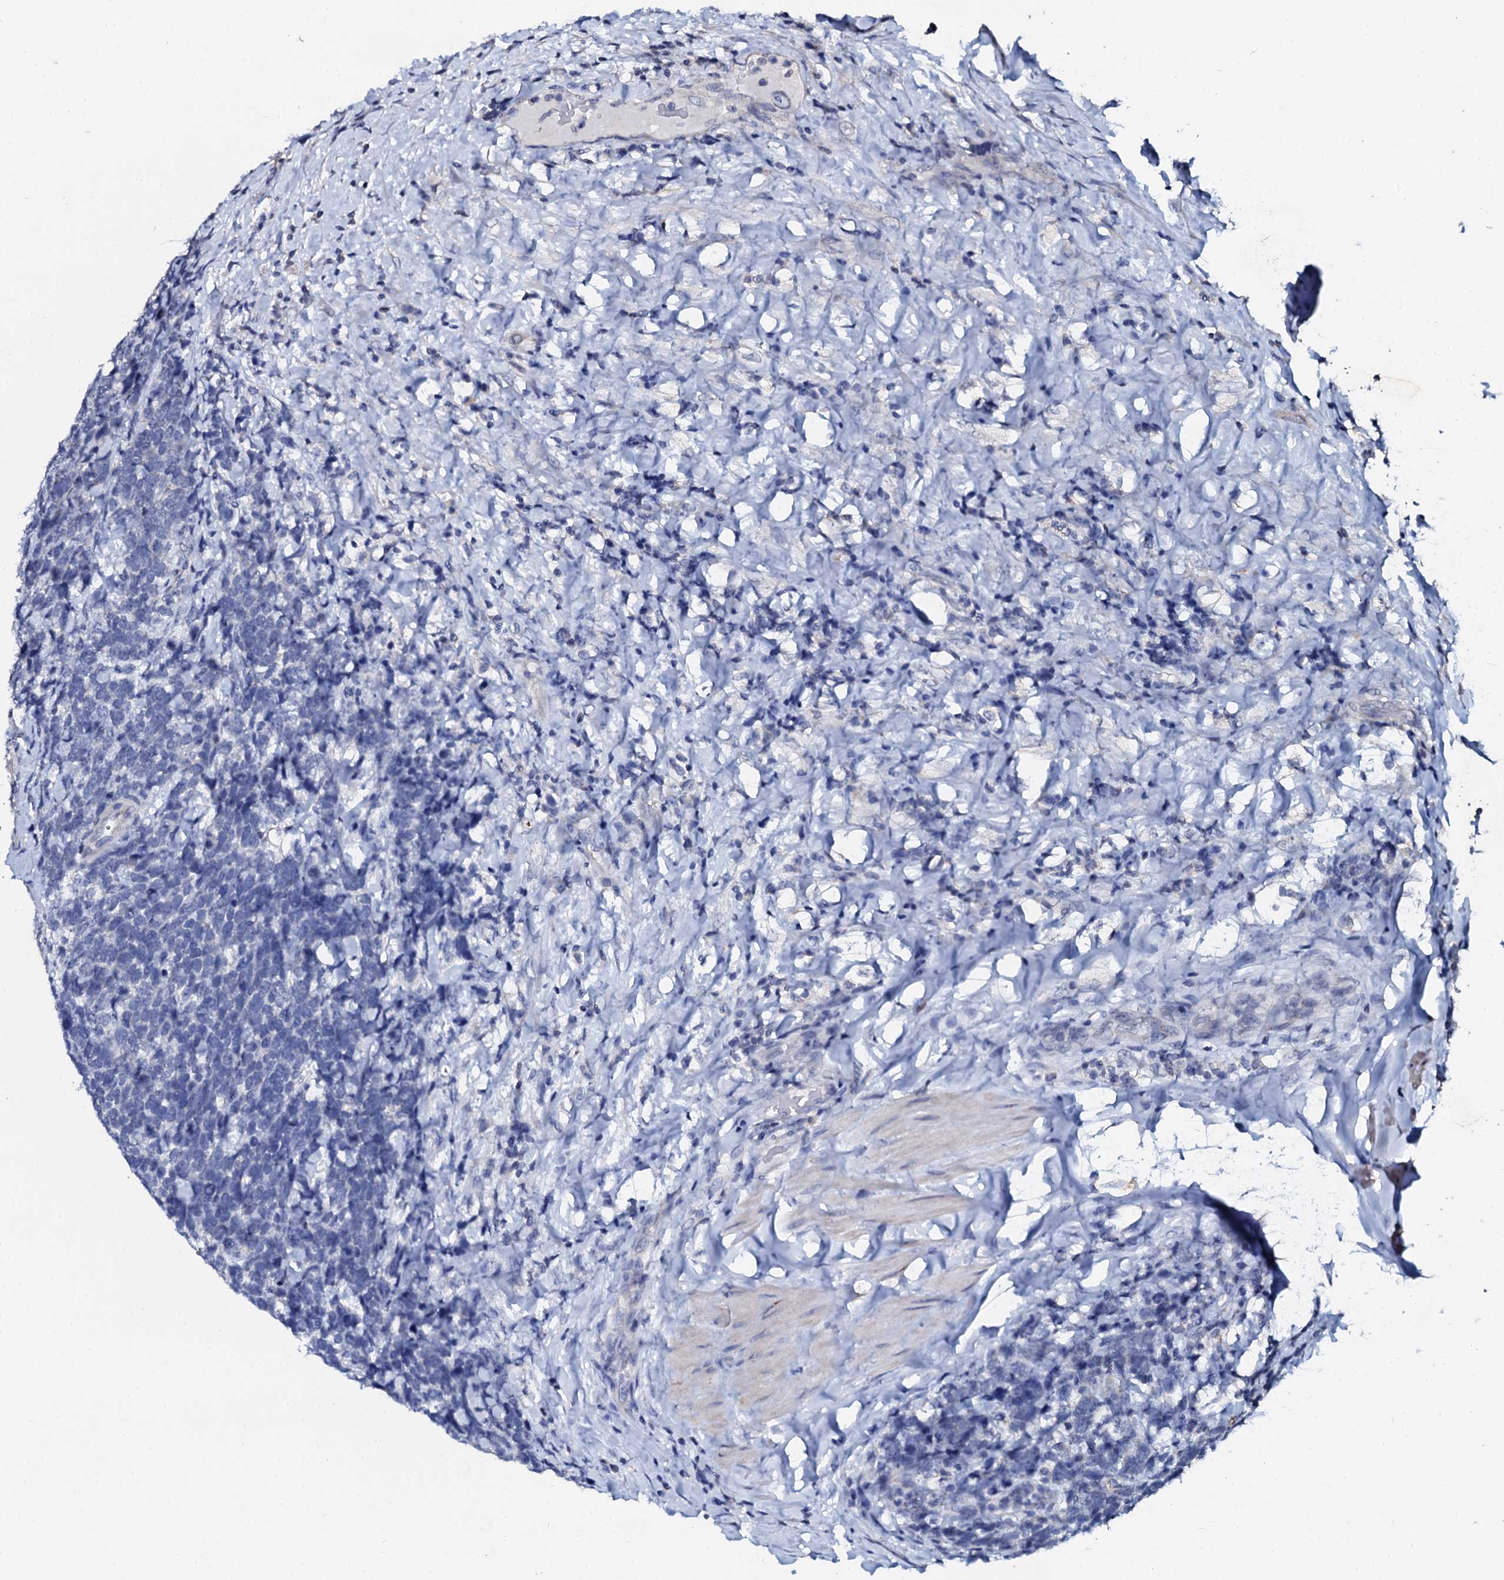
{"staining": {"intensity": "negative", "quantity": "none", "location": "none"}, "tissue": "urothelial cancer", "cell_type": "Tumor cells", "image_type": "cancer", "snomed": [{"axis": "morphology", "description": "Urothelial carcinoma, High grade"}, {"axis": "topography", "description": "Urinary bladder"}], "caption": "Tumor cells show no significant protein positivity in urothelial cancer. (DAB immunohistochemistry (IHC) visualized using brightfield microscopy, high magnification).", "gene": "SLC37A4", "patient": {"sex": "female", "age": 82}}